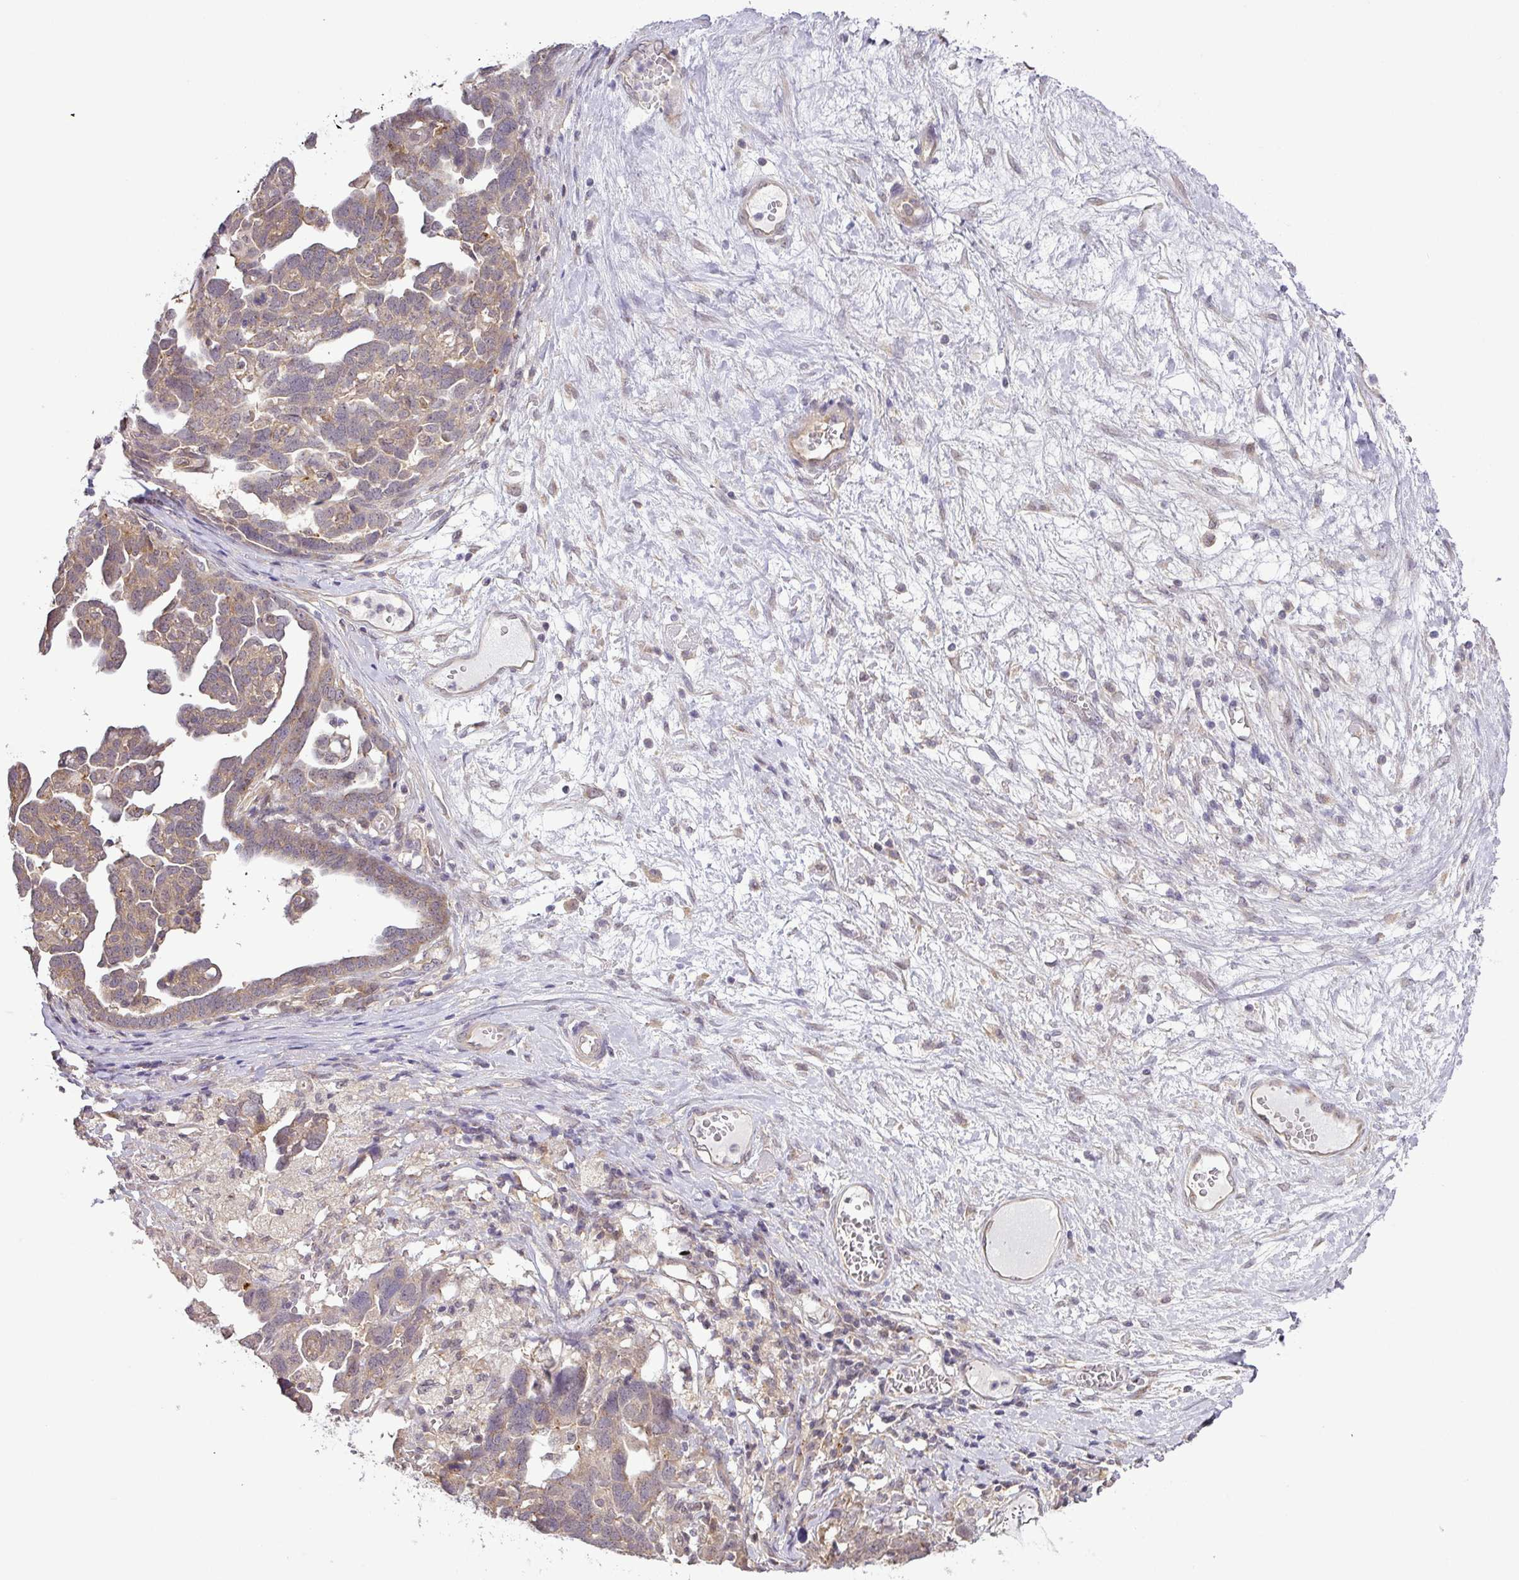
{"staining": {"intensity": "weak", "quantity": "<25%", "location": "cytoplasmic/membranous"}, "tissue": "ovarian cancer", "cell_type": "Tumor cells", "image_type": "cancer", "snomed": [{"axis": "morphology", "description": "Cystadenocarcinoma, serous, NOS"}, {"axis": "topography", "description": "Ovary"}], "caption": "Immunohistochemistry (IHC) image of human ovarian cancer stained for a protein (brown), which displays no positivity in tumor cells.", "gene": "GALNT12", "patient": {"sex": "female", "age": 54}}